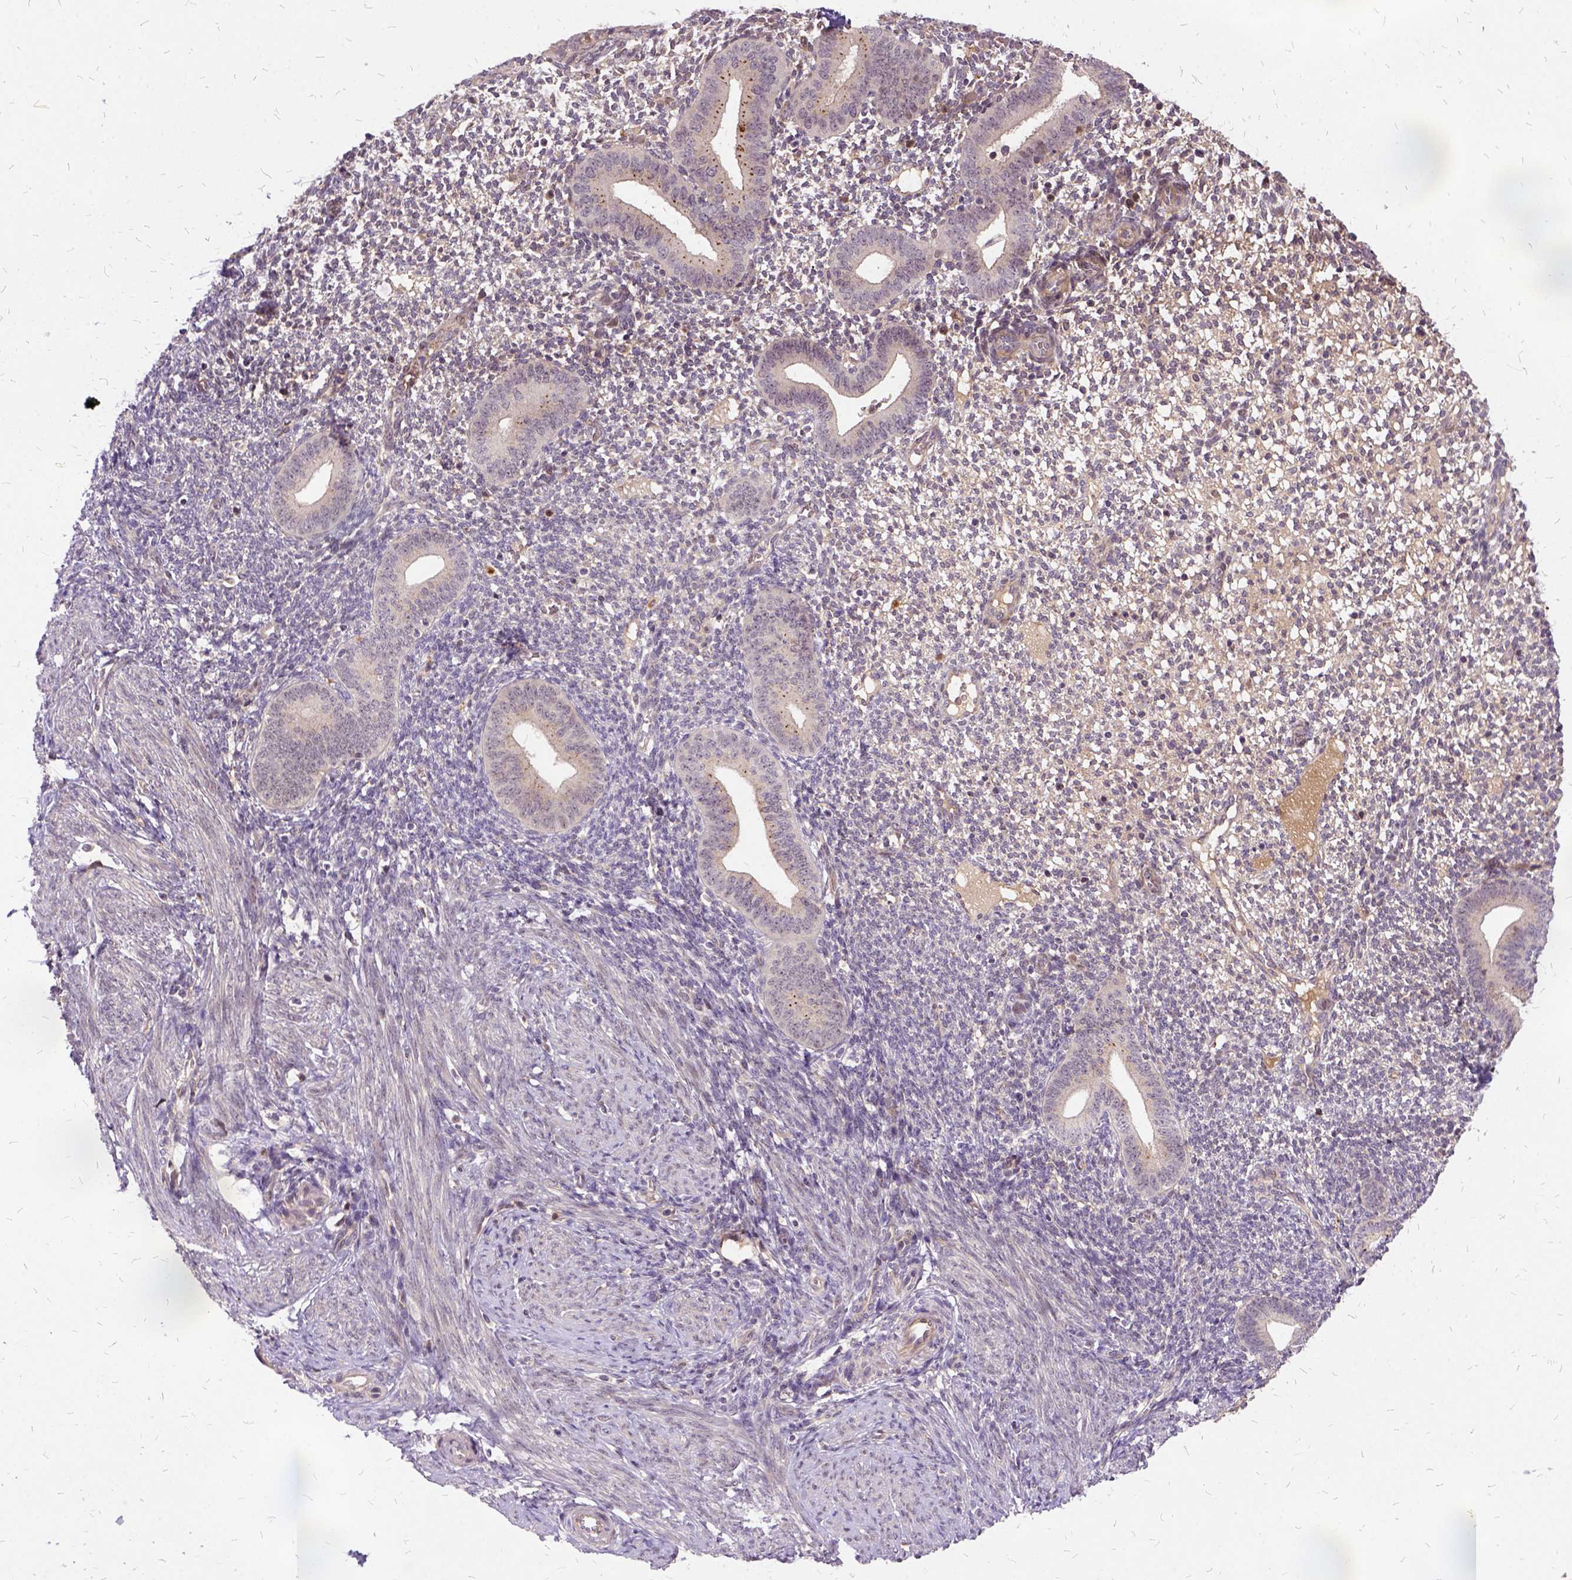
{"staining": {"intensity": "negative", "quantity": "none", "location": "none"}, "tissue": "endometrium", "cell_type": "Cells in endometrial stroma", "image_type": "normal", "snomed": [{"axis": "morphology", "description": "Normal tissue, NOS"}, {"axis": "topography", "description": "Endometrium"}], "caption": "Benign endometrium was stained to show a protein in brown. There is no significant staining in cells in endometrial stroma. (Stains: DAB (3,3'-diaminobenzidine) immunohistochemistry with hematoxylin counter stain, Microscopy: brightfield microscopy at high magnification).", "gene": "ILRUN", "patient": {"sex": "female", "age": 40}}